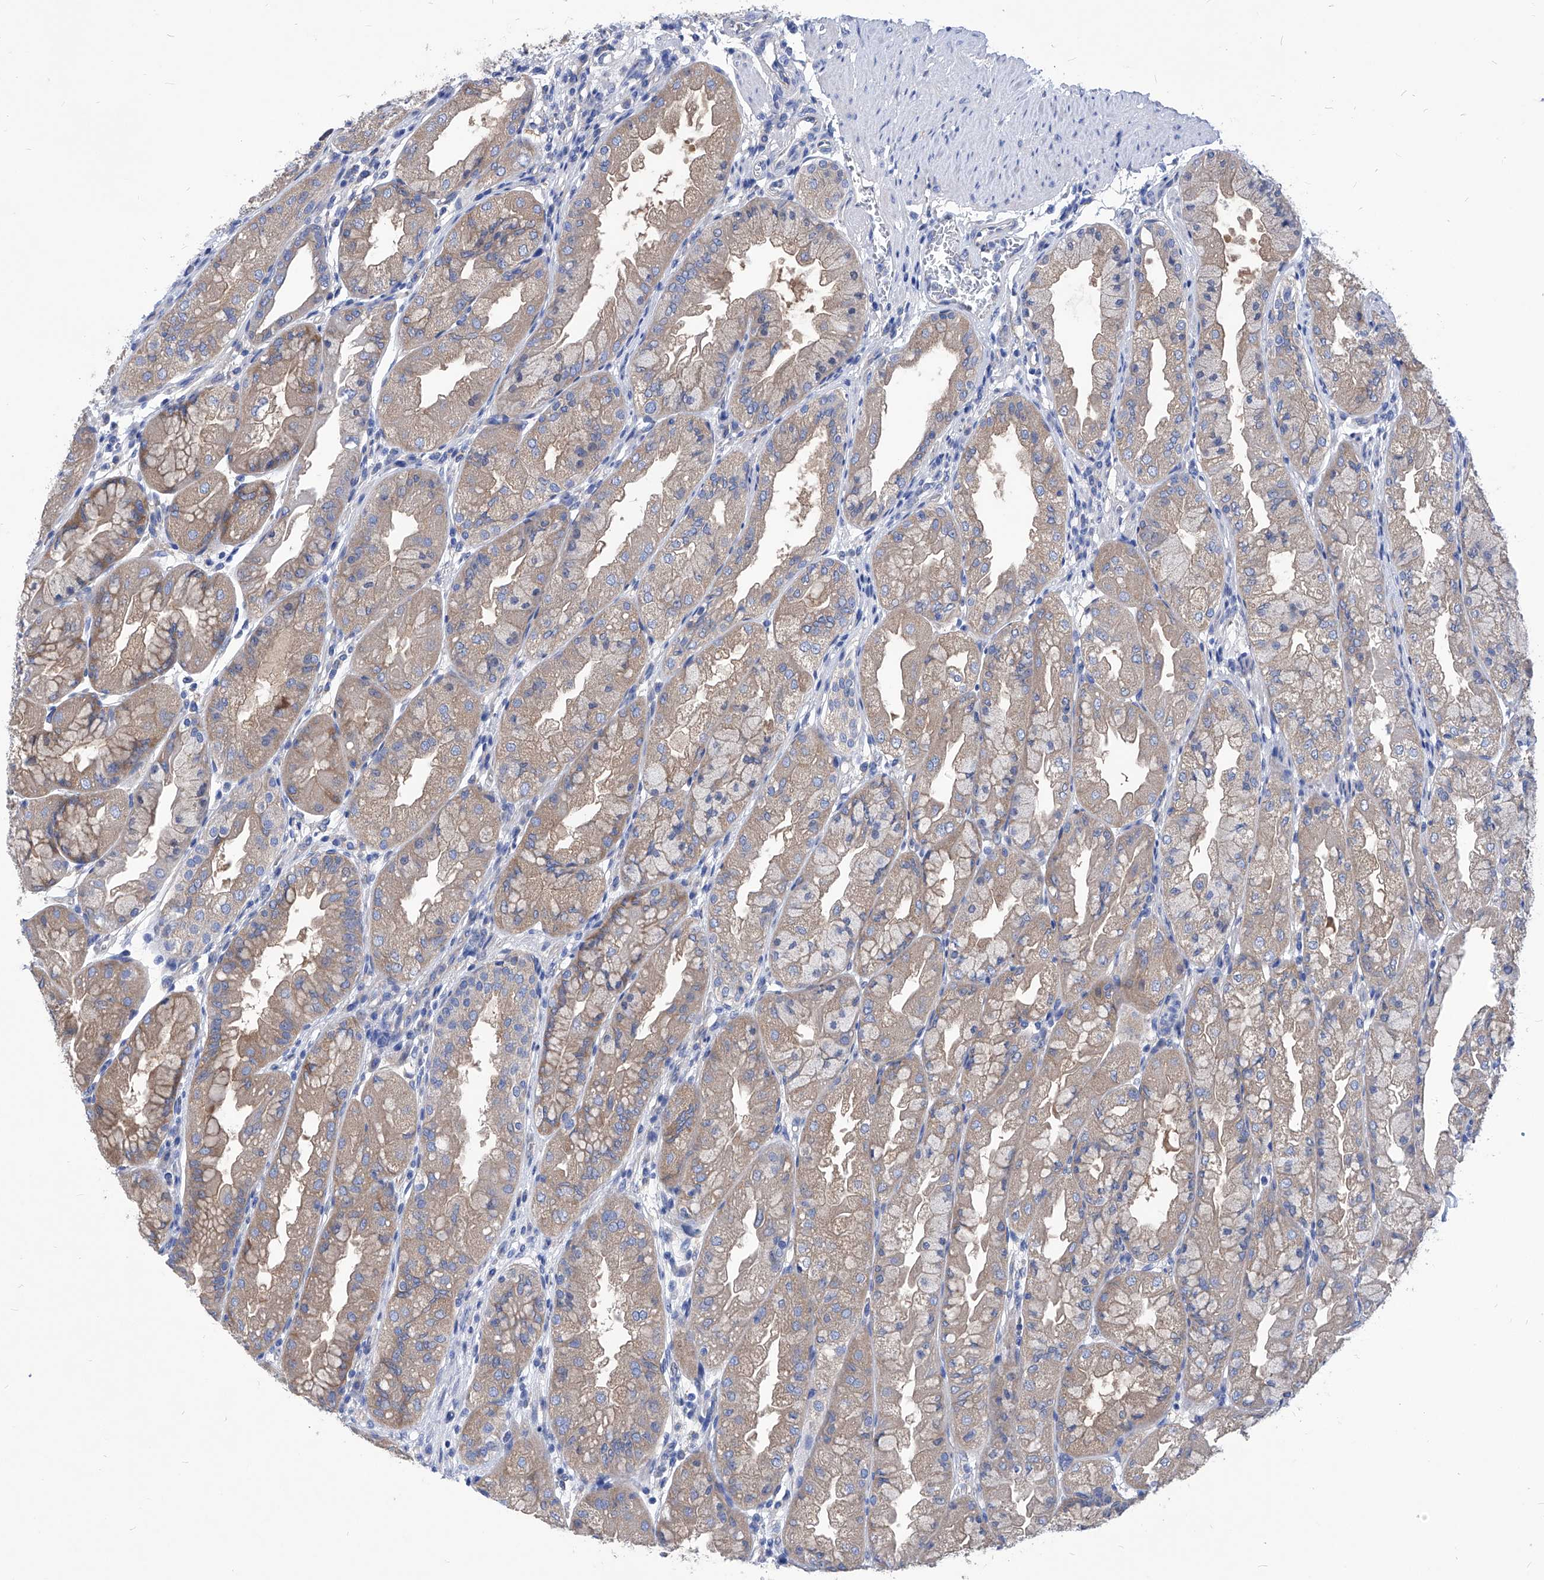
{"staining": {"intensity": "weak", "quantity": ">75%", "location": "cytoplasmic/membranous"}, "tissue": "stomach", "cell_type": "Glandular cells", "image_type": "normal", "snomed": [{"axis": "morphology", "description": "Normal tissue, NOS"}, {"axis": "topography", "description": "Stomach, upper"}], "caption": "About >75% of glandular cells in benign human stomach display weak cytoplasmic/membranous protein positivity as visualized by brown immunohistochemical staining.", "gene": "XPNPEP1", "patient": {"sex": "male", "age": 47}}